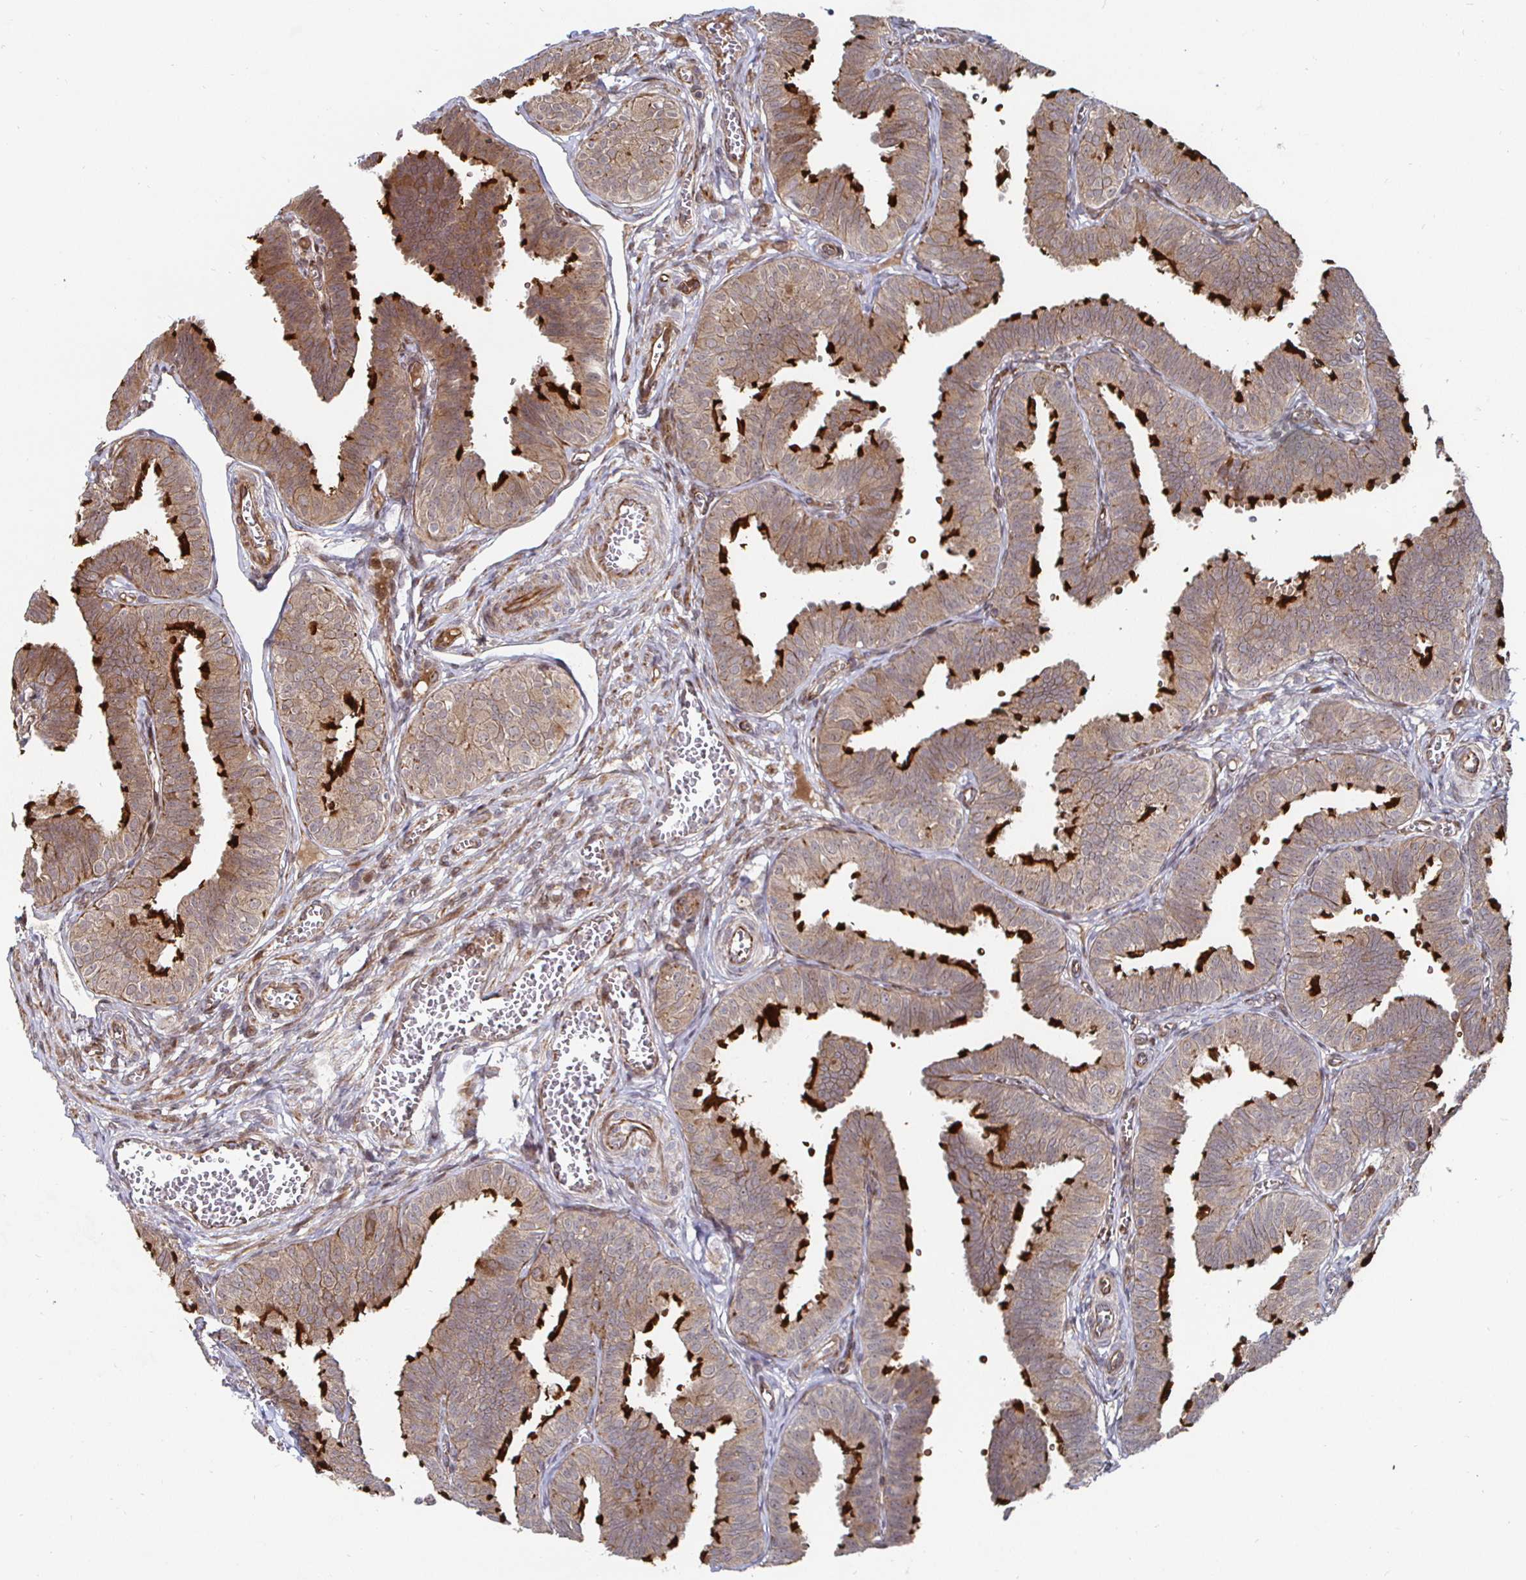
{"staining": {"intensity": "strong", "quantity": "<25%", "location": "cytoplasmic/membranous"}, "tissue": "fallopian tube", "cell_type": "Glandular cells", "image_type": "normal", "snomed": [{"axis": "morphology", "description": "Normal tissue, NOS"}, {"axis": "topography", "description": "Fallopian tube"}], "caption": "About <25% of glandular cells in benign human fallopian tube display strong cytoplasmic/membranous protein positivity as visualized by brown immunohistochemical staining.", "gene": "TBKBP1", "patient": {"sex": "female", "age": 25}}